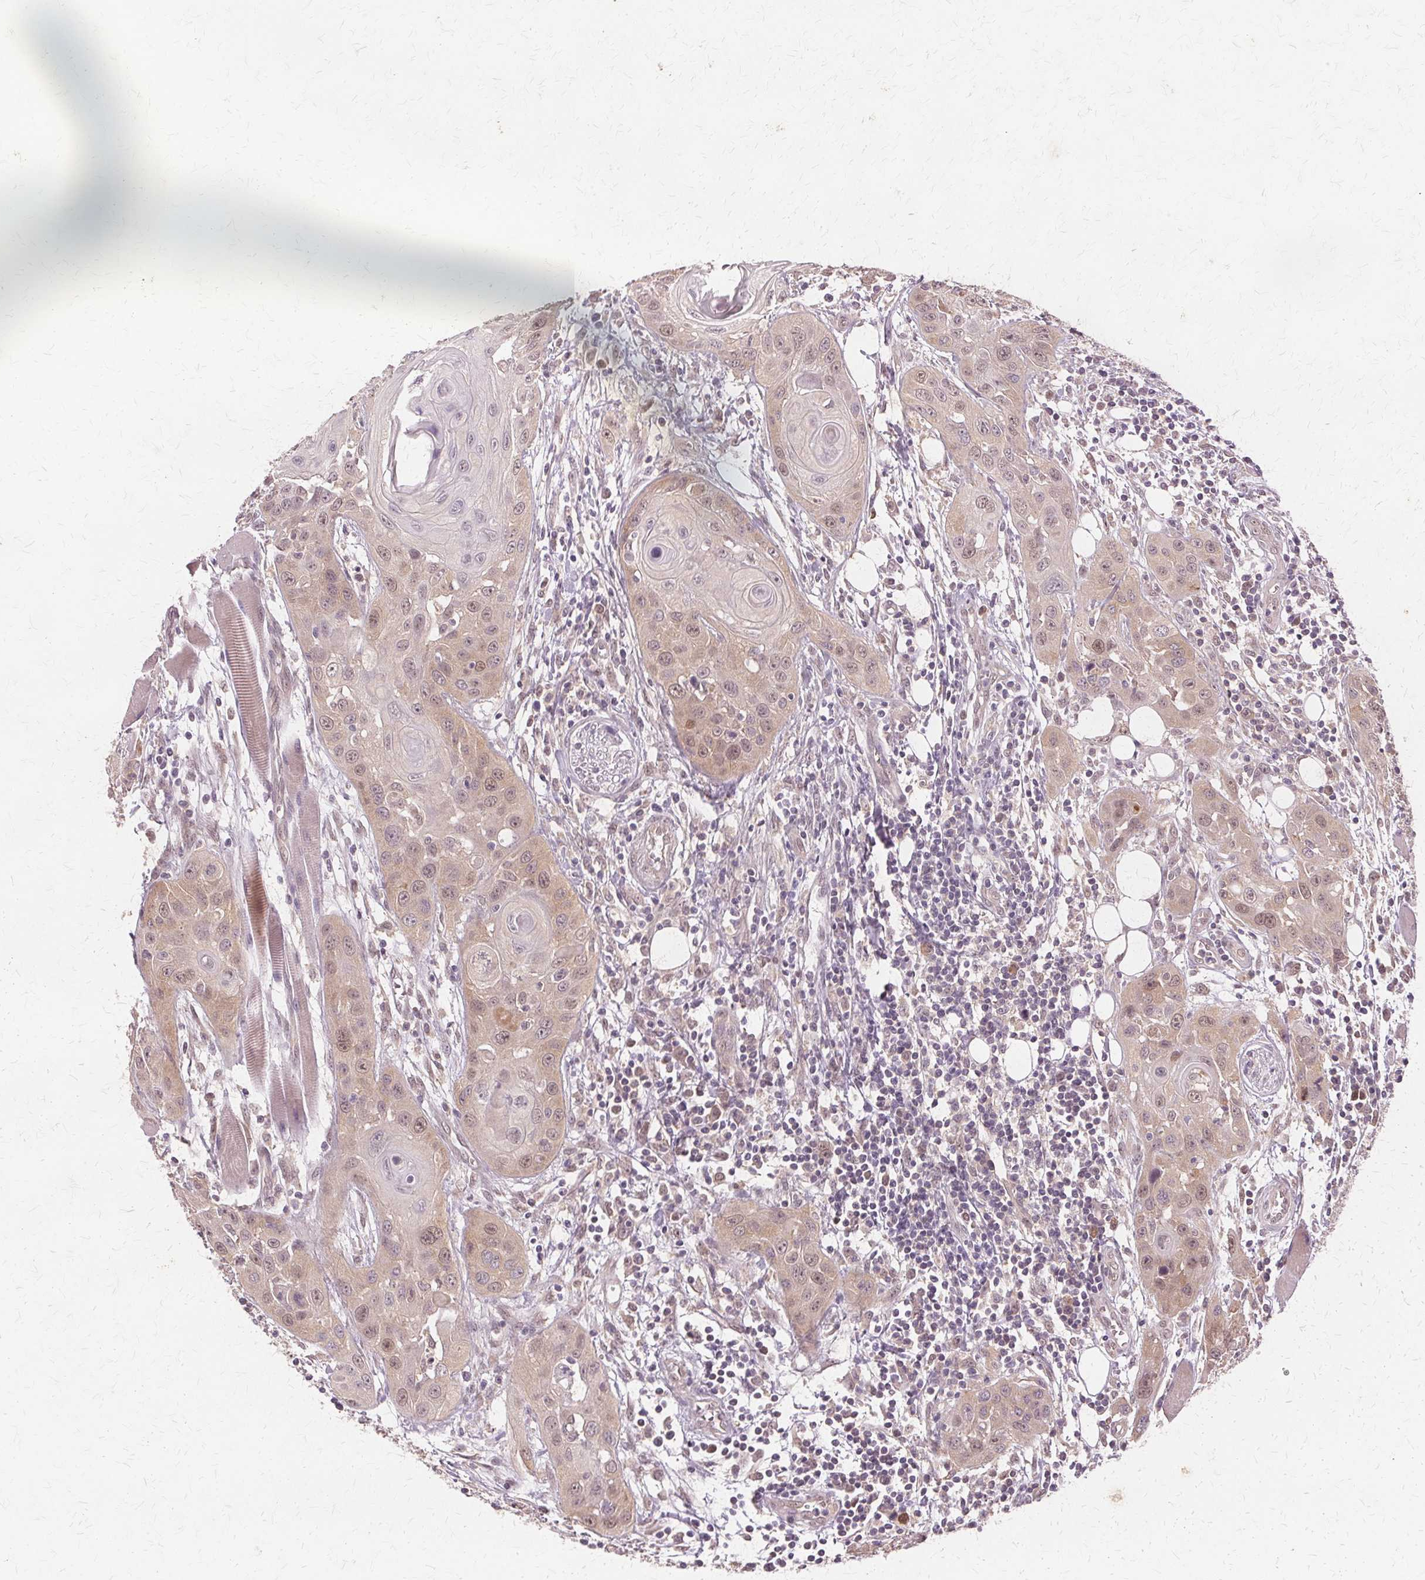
{"staining": {"intensity": "weak", "quantity": "25%-75%", "location": "nuclear"}, "tissue": "head and neck cancer", "cell_type": "Tumor cells", "image_type": "cancer", "snomed": [{"axis": "morphology", "description": "Squamous cell carcinoma, NOS"}, {"axis": "topography", "description": "Oral tissue"}, {"axis": "topography", "description": "Head-Neck"}], "caption": "Head and neck cancer tissue demonstrates weak nuclear expression in about 25%-75% of tumor cells (brown staining indicates protein expression, while blue staining denotes nuclei).", "gene": "PRMT5", "patient": {"sex": "male", "age": 58}}